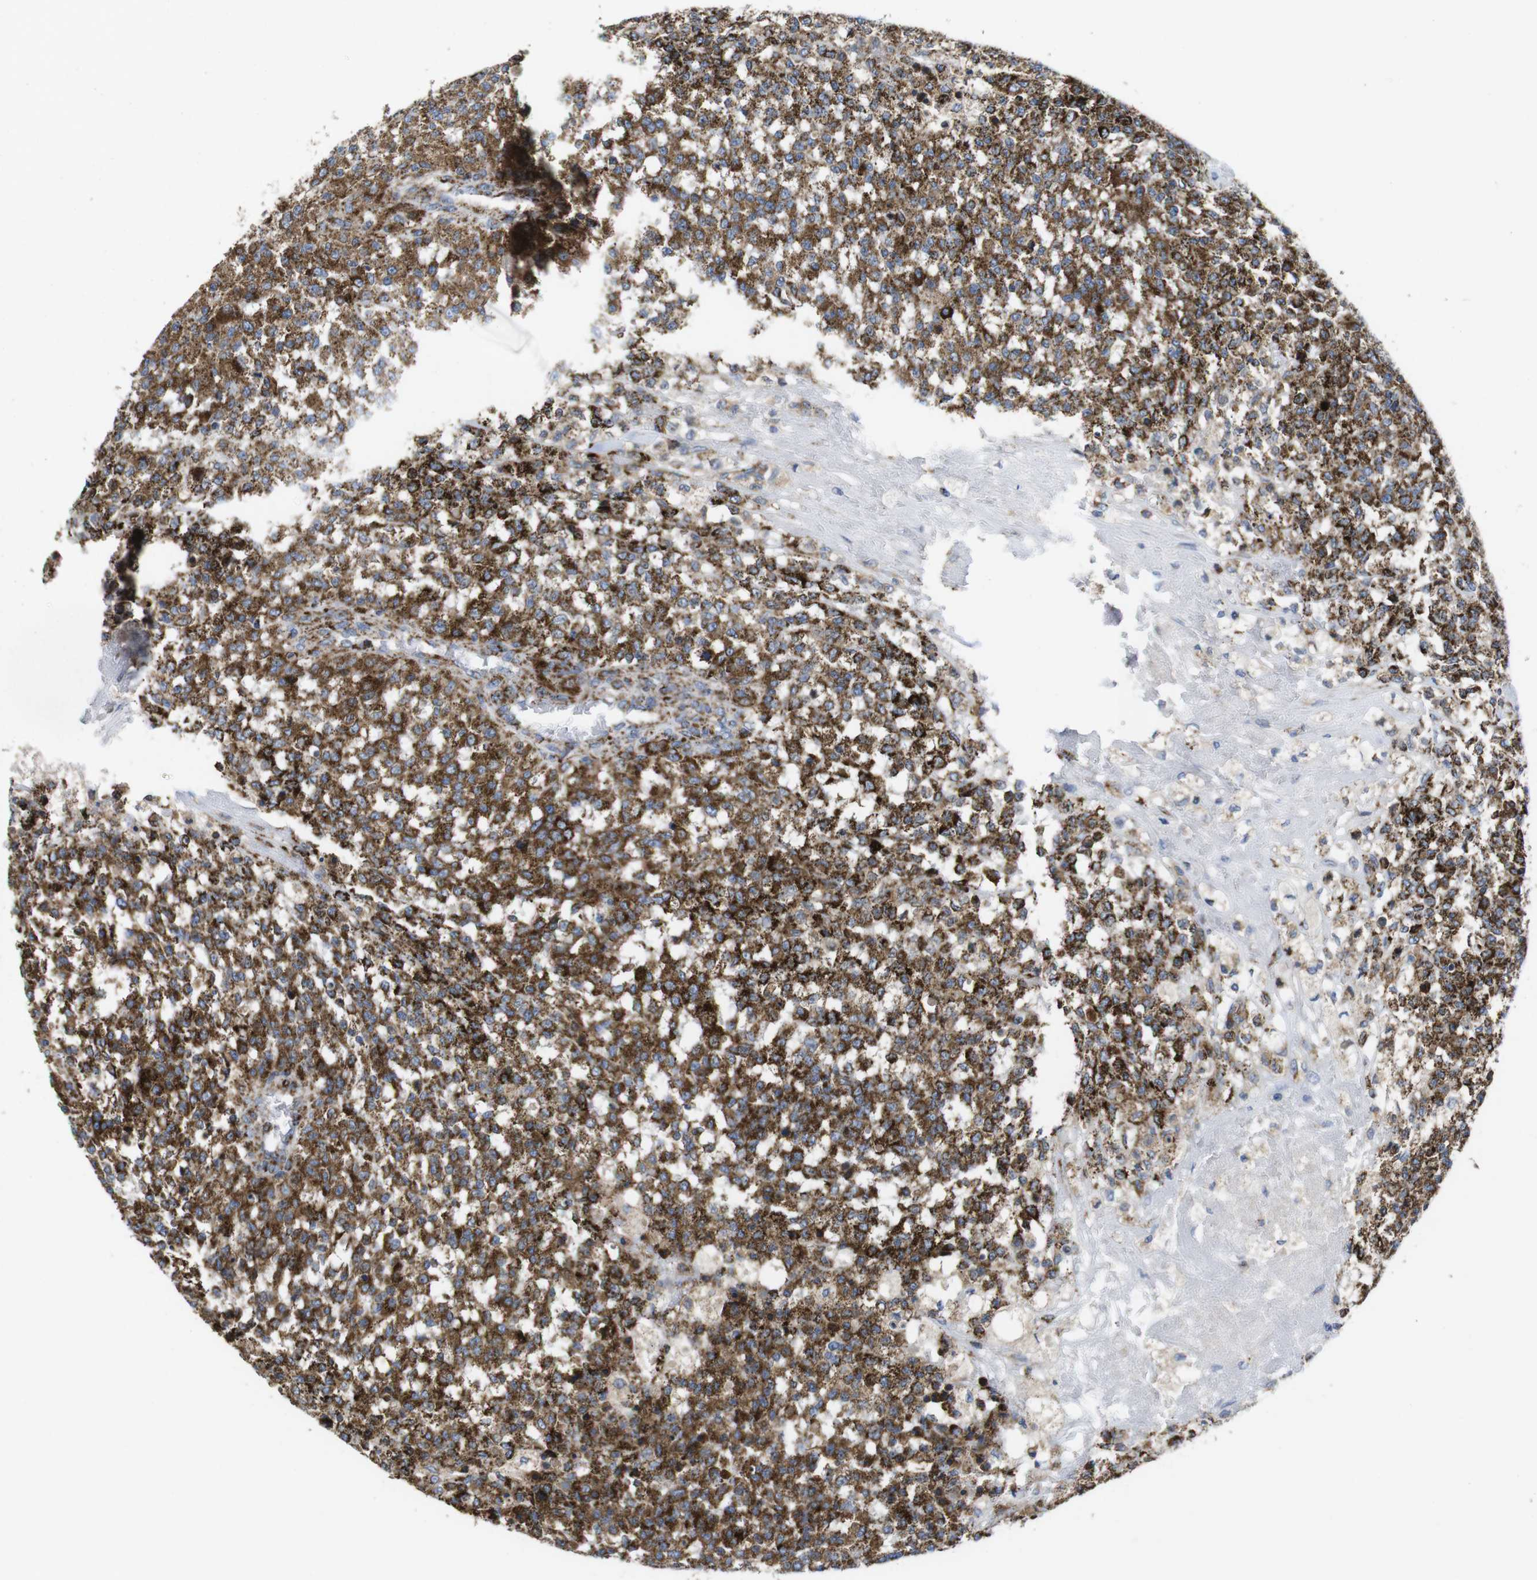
{"staining": {"intensity": "strong", "quantity": ">75%", "location": "cytoplasmic/membranous"}, "tissue": "testis cancer", "cell_type": "Tumor cells", "image_type": "cancer", "snomed": [{"axis": "morphology", "description": "Seminoma, NOS"}, {"axis": "topography", "description": "Testis"}], "caption": "DAB (3,3'-diaminobenzidine) immunohistochemical staining of human seminoma (testis) demonstrates strong cytoplasmic/membranous protein staining in approximately >75% of tumor cells. (Brightfield microscopy of DAB IHC at high magnification).", "gene": "TMEM192", "patient": {"sex": "male", "age": 59}}